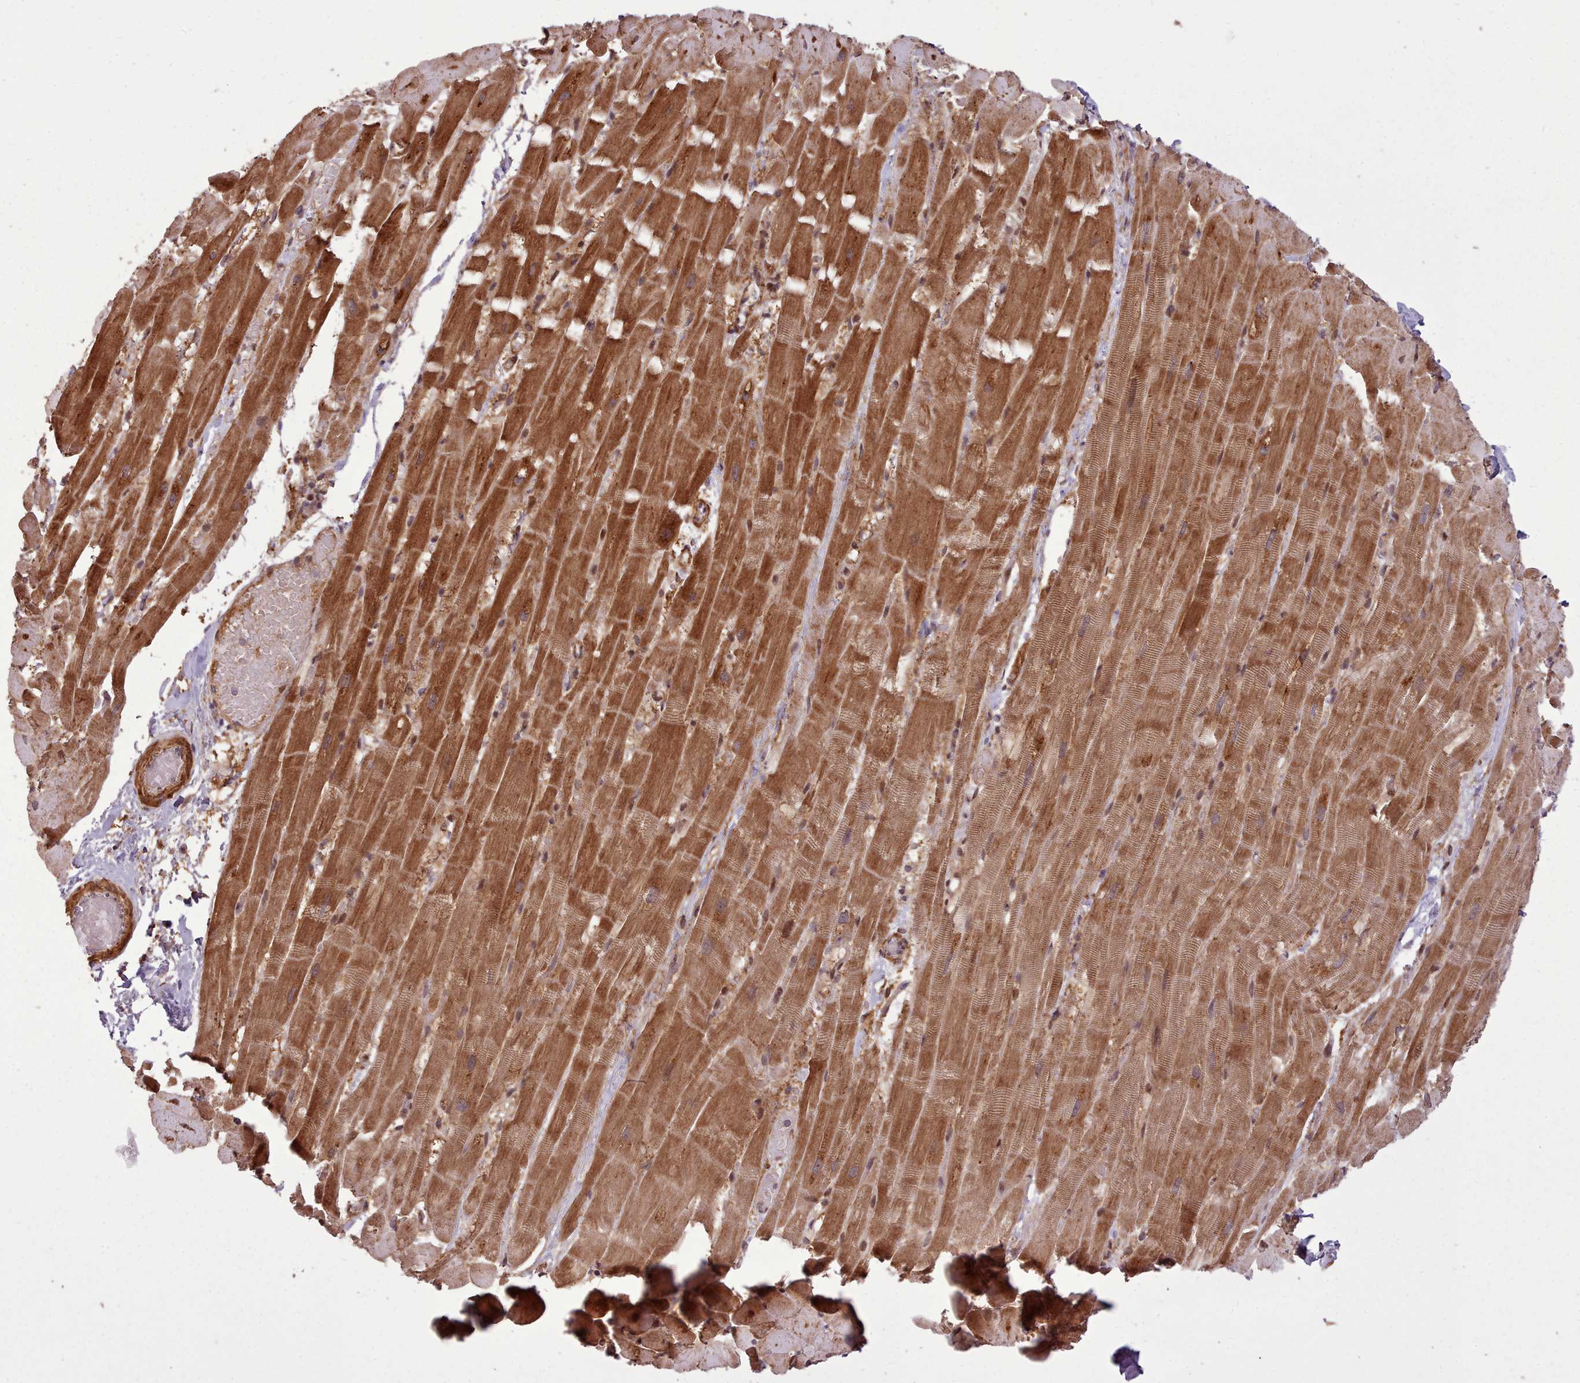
{"staining": {"intensity": "strong", "quantity": ">75%", "location": "cytoplasmic/membranous"}, "tissue": "heart muscle", "cell_type": "Cardiomyocytes", "image_type": "normal", "snomed": [{"axis": "morphology", "description": "Normal tissue, NOS"}, {"axis": "topography", "description": "Heart"}], "caption": "The immunohistochemical stain labels strong cytoplasmic/membranous positivity in cardiomyocytes of normal heart muscle. The staining is performed using DAB (3,3'-diaminobenzidine) brown chromogen to label protein expression. The nuclei are counter-stained blue using hematoxylin.", "gene": "NLRP7", "patient": {"sex": "male", "age": 37}}